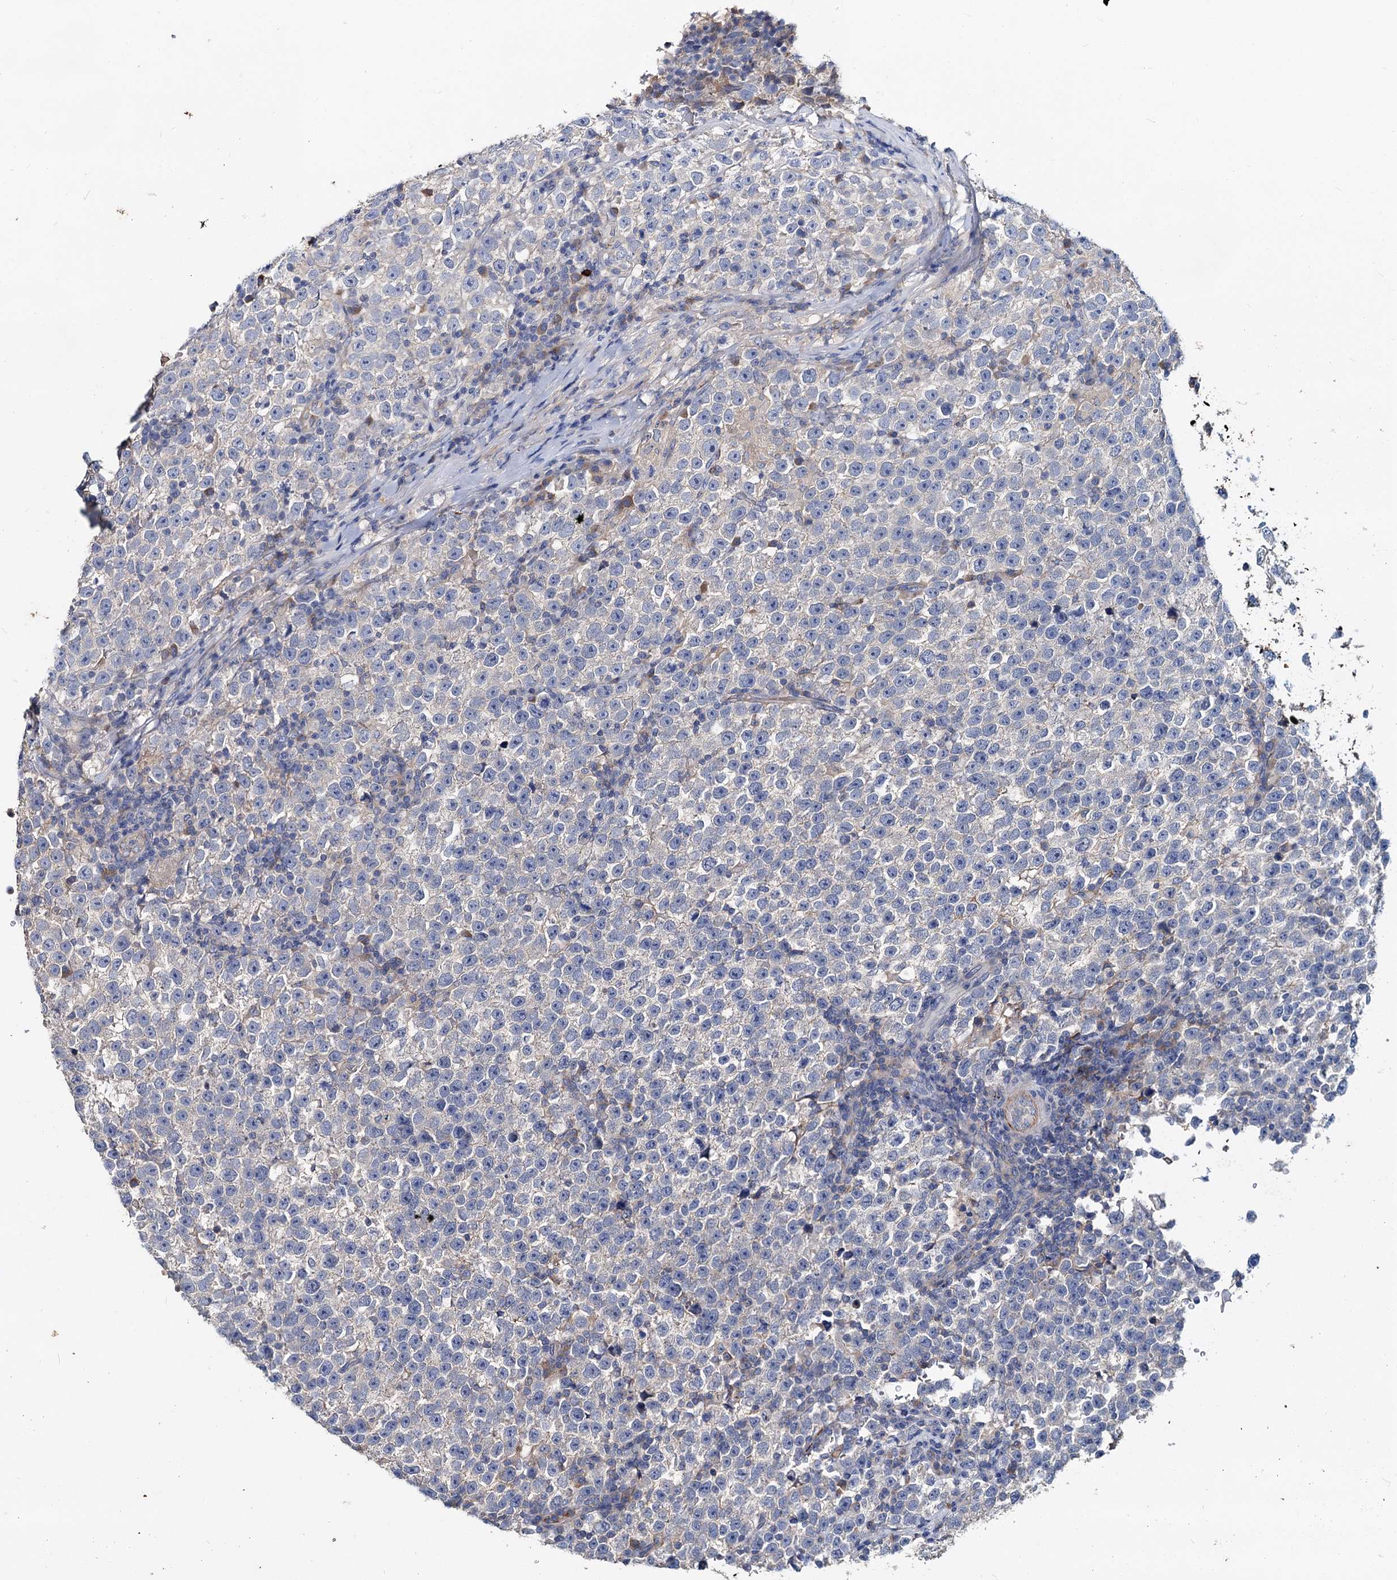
{"staining": {"intensity": "negative", "quantity": "none", "location": "none"}, "tissue": "testis cancer", "cell_type": "Tumor cells", "image_type": "cancer", "snomed": [{"axis": "morphology", "description": "Normal tissue, NOS"}, {"axis": "morphology", "description": "Seminoma, NOS"}, {"axis": "topography", "description": "Testis"}], "caption": "IHC of seminoma (testis) displays no positivity in tumor cells.", "gene": "ACY3", "patient": {"sex": "male", "age": 43}}